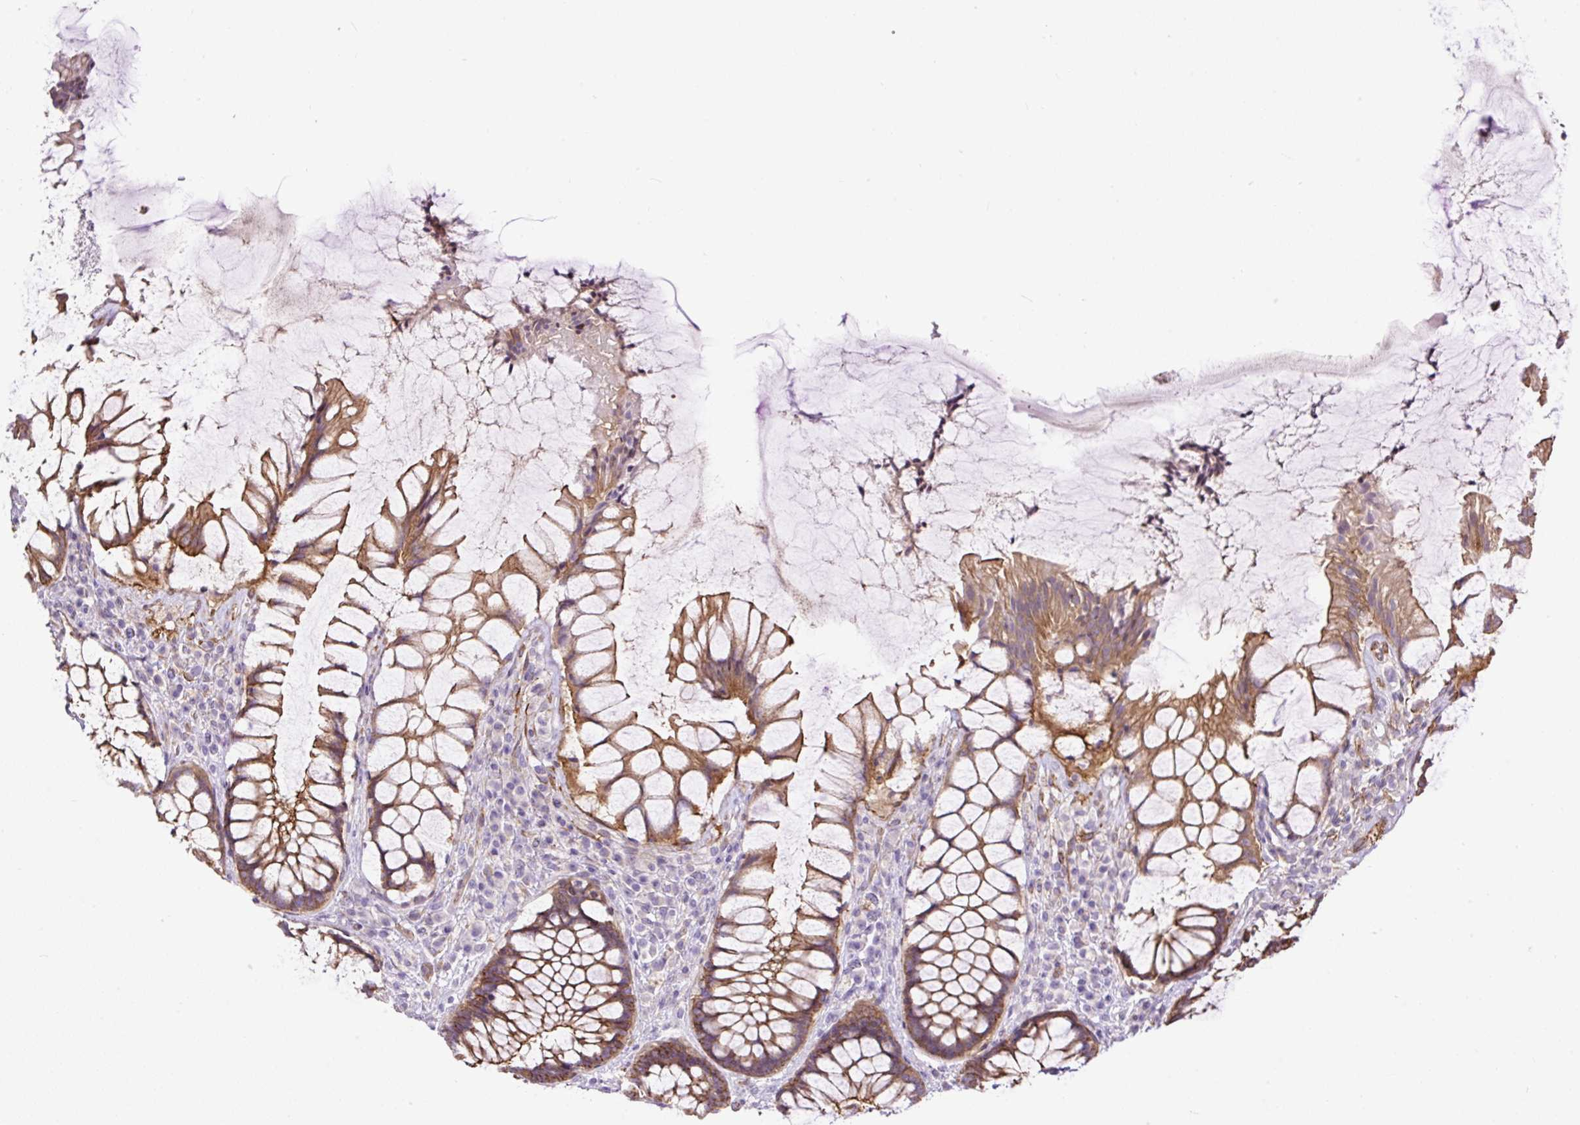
{"staining": {"intensity": "strong", "quantity": "25%-75%", "location": "cytoplasmic/membranous"}, "tissue": "rectum", "cell_type": "Glandular cells", "image_type": "normal", "snomed": [{"axis": "morphology", "description": "Normal tissue, NOS"}, {"axis": "topography", "description": "Rectum"}], "caption": "IHC (DAB (3,3'-diaminobenzidine)) staining of benign rectum shows strong cytoplasmic/membranous protein expression in approximately 25%-75% of glandular cells. Using DAB (3,3'-diaminobenzidine) (brown) and hematoxylin (blue) stains, captured at high magnification using brightfield microscopy.", "gene": "MAGEB16", "patient": {"sex": "female", "age": 58}}